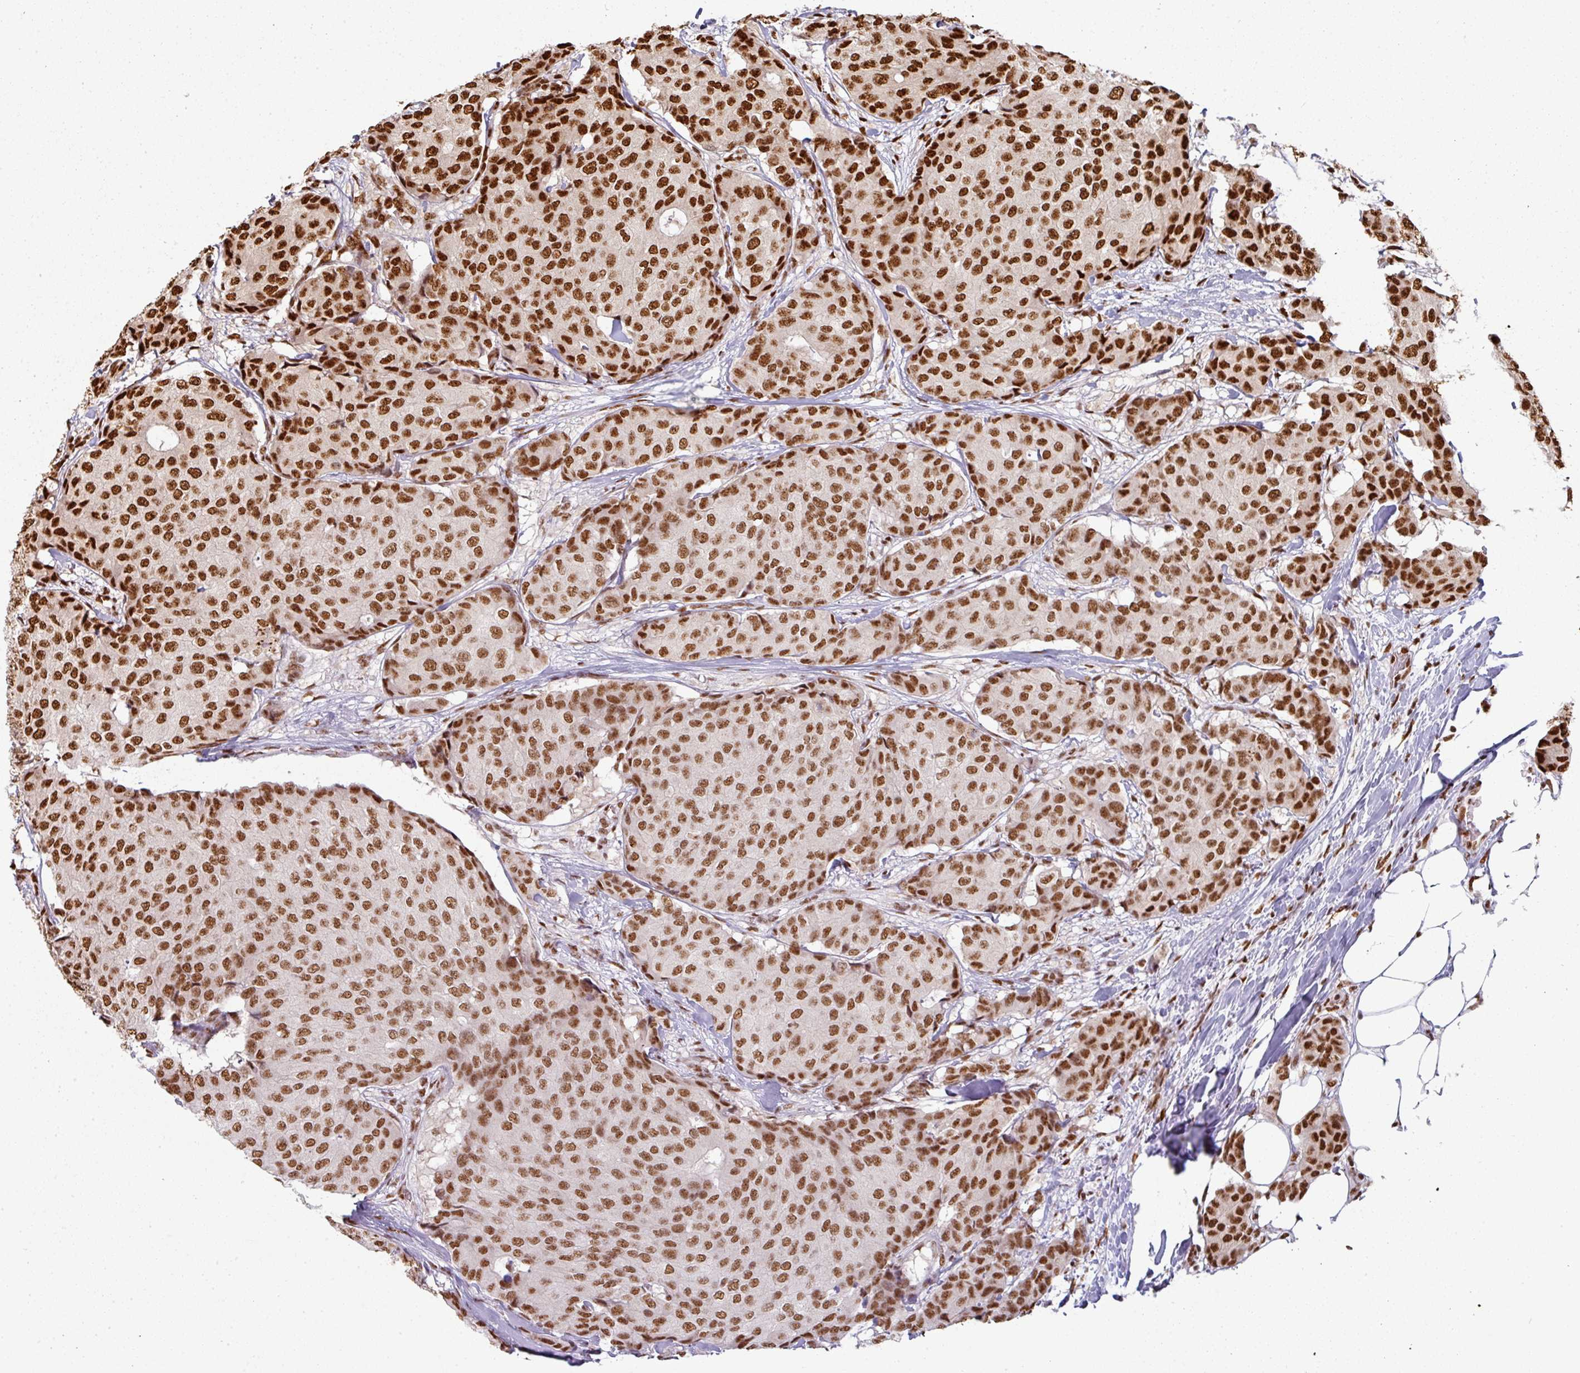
{"staining": {"intensity": "strong", "quantity": ">75%", "location": "nuclear"}, "tissue": "breast cancer", "cell_type": "Tumor cells", "image_type": "cancer", "snomed": [{"axis": "morphology", "description": "Duct carcinoma"}, {"axis": "topography", "description": "Breast"}], "caption": "Immunohistochemical staining of human breast infiltrating ductal carcinoma displays high levels of strong nuclear expression in about >75% of tumor cells.", "gene": "SIK3", "patient": {"sex": "female", "age": 75}}